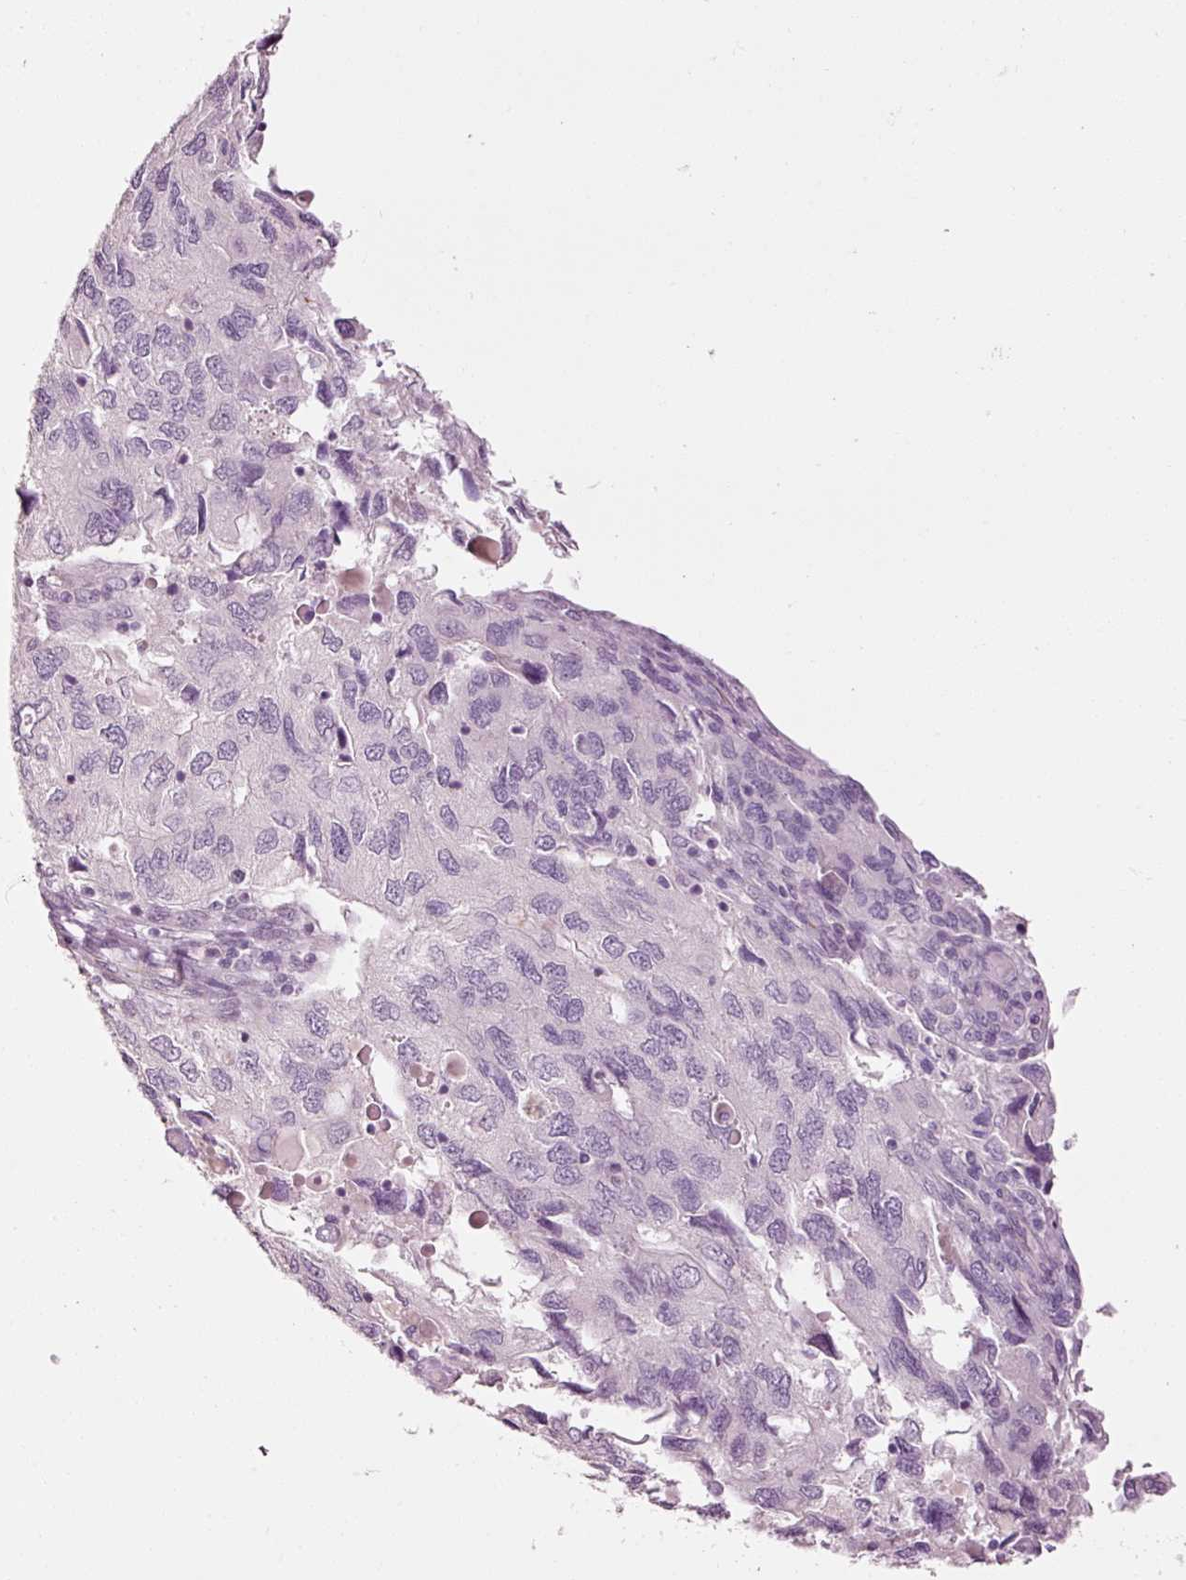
{"staining": {"intensity": "negative", "quantity": "none", "location": "none"}, "tissue": "endometrial cancer", "cell_type": "Tumor cells", "image_type": "cancer", "snomed": [{"axis": "morphology", "description": "Carcinoma, NOS"}, {"axis": "topography", "description": "Uterus"}], "caption": "Tumor cells show no significant staining in endometrial cancer. (DAB (3,3'-diaminobenzidine) immunohistochemistry (IHC), high magnification).", "gene": "ANKRD20A1", "patient": {"sex": "female", "age": 76}}